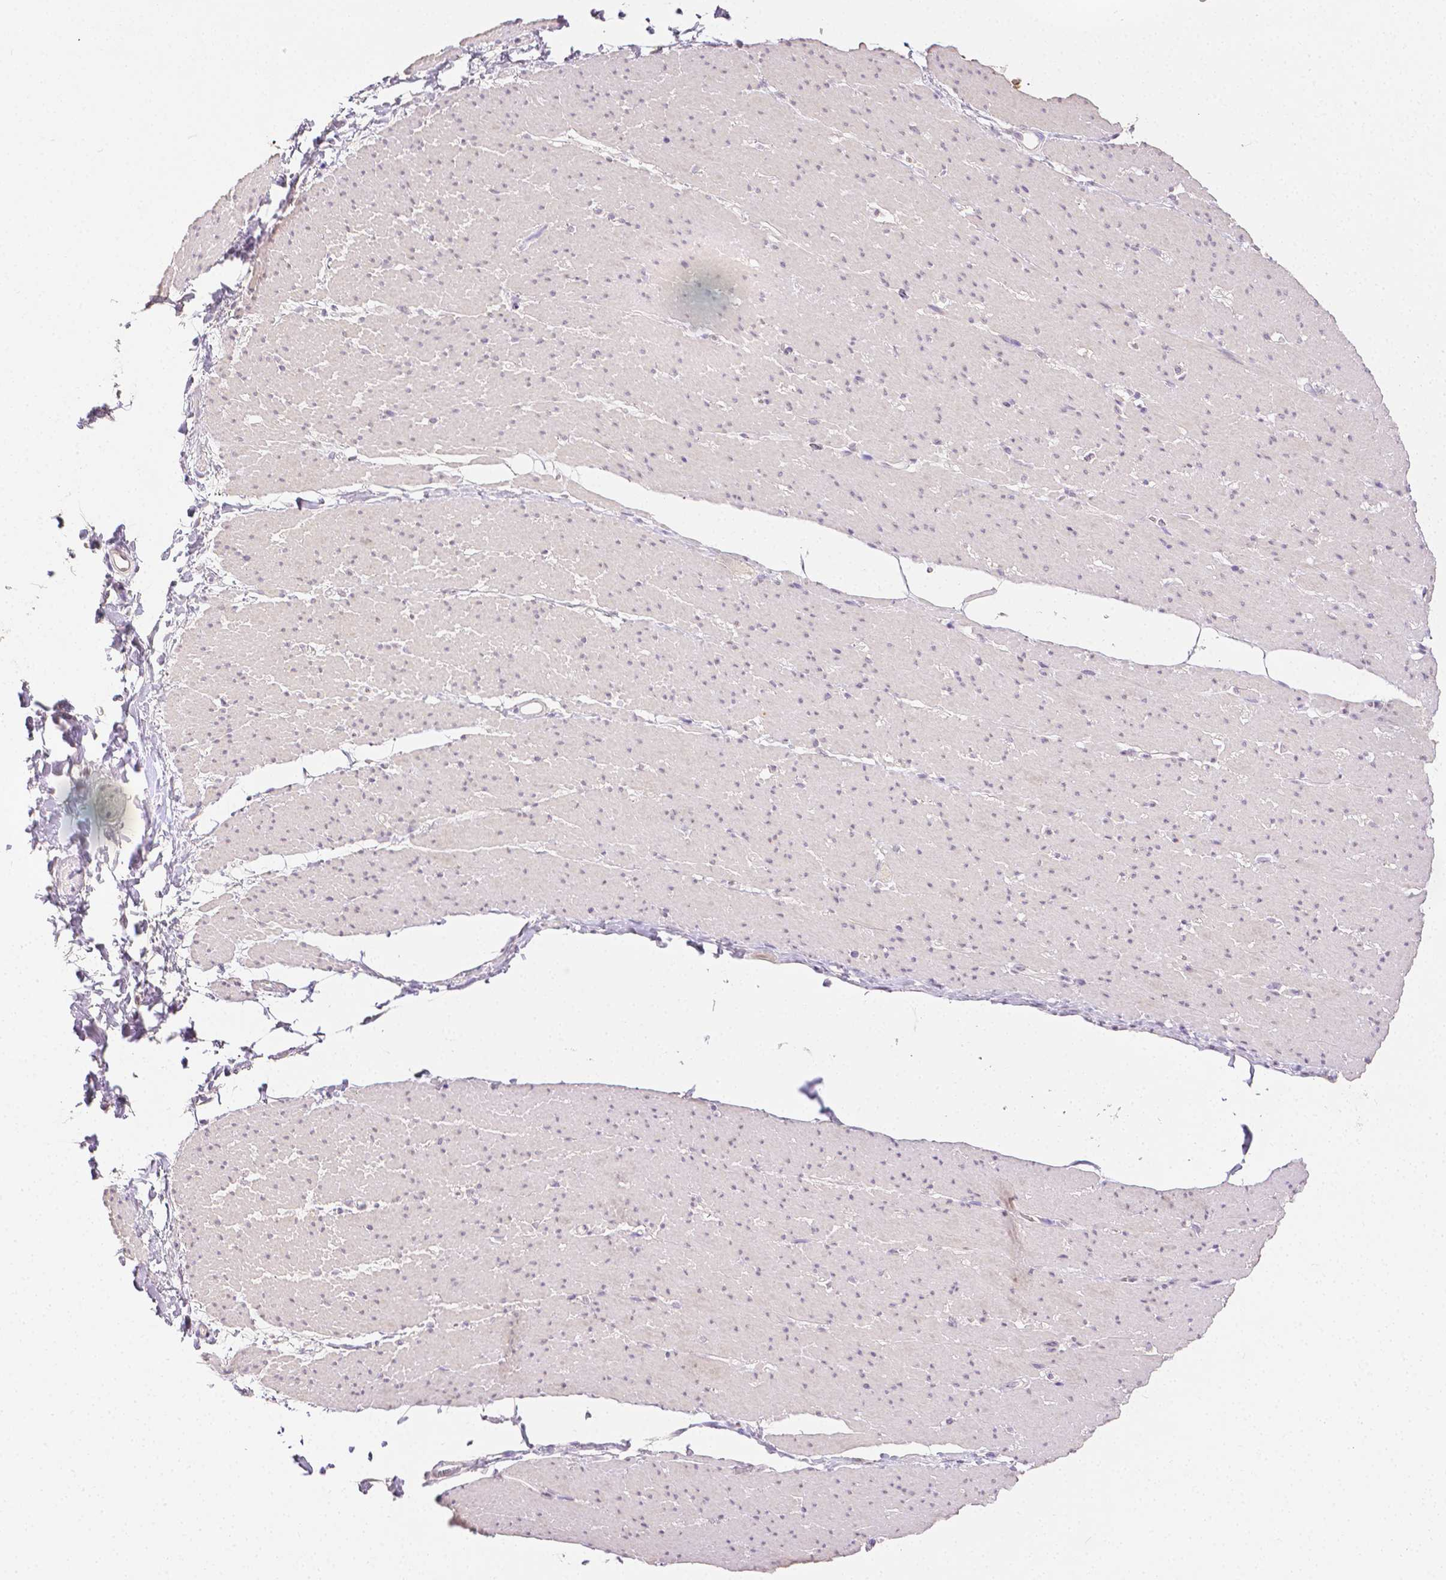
{"staining": {"intensity": "negative", "quantity": "none", "location": "none"}, "tissue": "smooth muscle", "cell_type": "Smooth muscle cells", "image_type": "normal", "snomed": [{"axis": "morphology", "description": "Normal tissue, NOS"}, {"axis": "topography", "description": "Smooth muscle"}, {"axis": "topography", "description": "Rectum"}], "caption": "DAB immunohistochemical staining of unremarkable smooth muscle reveals no significant staining in smooth muscle cells.", "gene": "TGM1", "patient": {"sex": "male", "age": 53}}